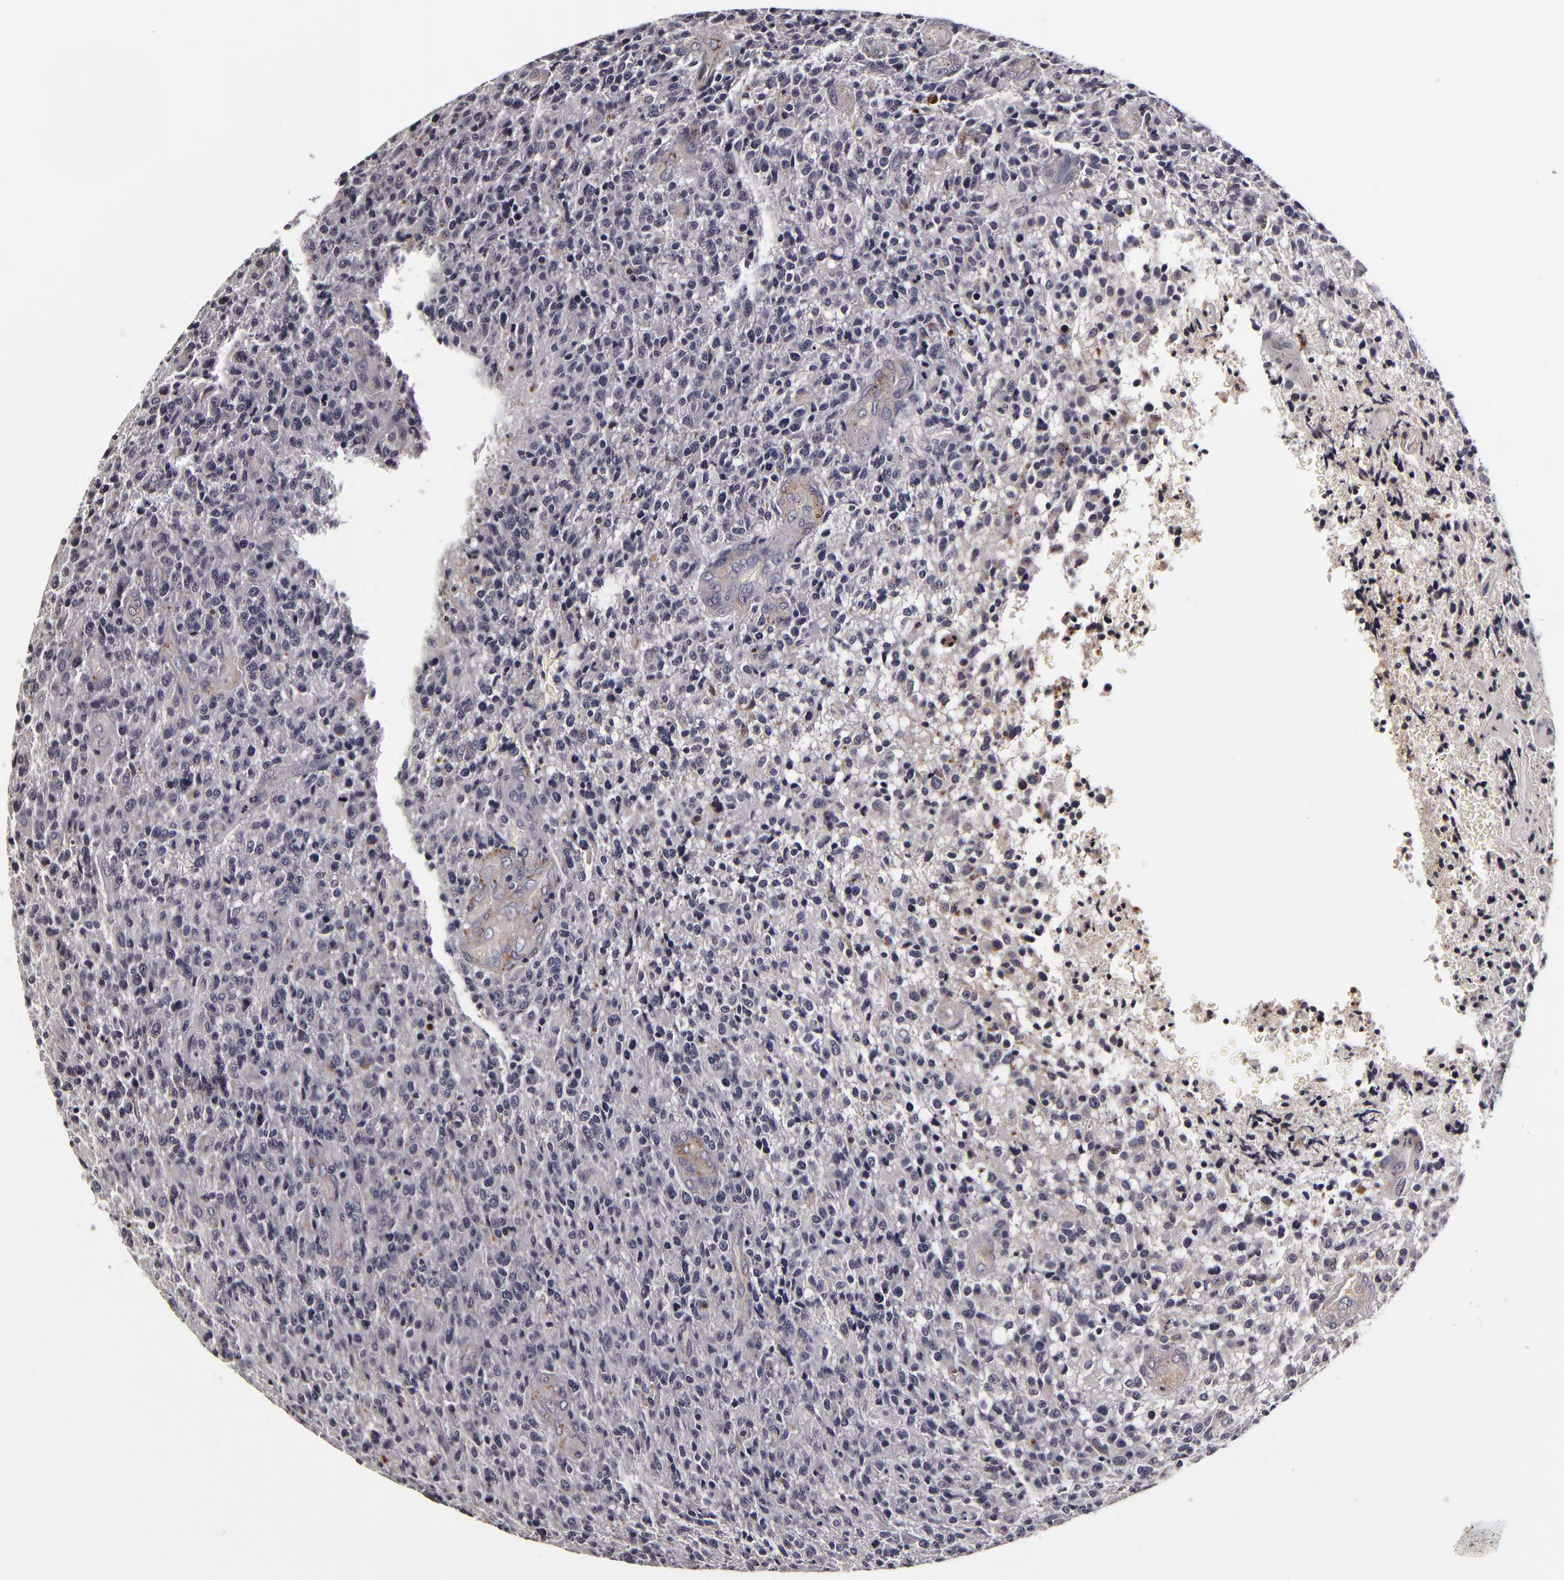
{"staining": {"intensity": "negative", "quantity": "none", "location": "none"}, "tissue": "glioma", "cell_type": "Tumor cells", "image_type": "cancer", "snomed": [{"axis": "morphology", "description": "Glioma, malignant, High grade"}, {"axis": "topography", "description": "Brain"}], "caption": "Immunohistochemistry photomicrograph of neoplastic tissue: high-grade glioma (malignant) stained with DAB reveals no significant protein expression in tumor cells.", "gene": "LGALS3BP", "patient": {"sex": "male", "age": 36}}